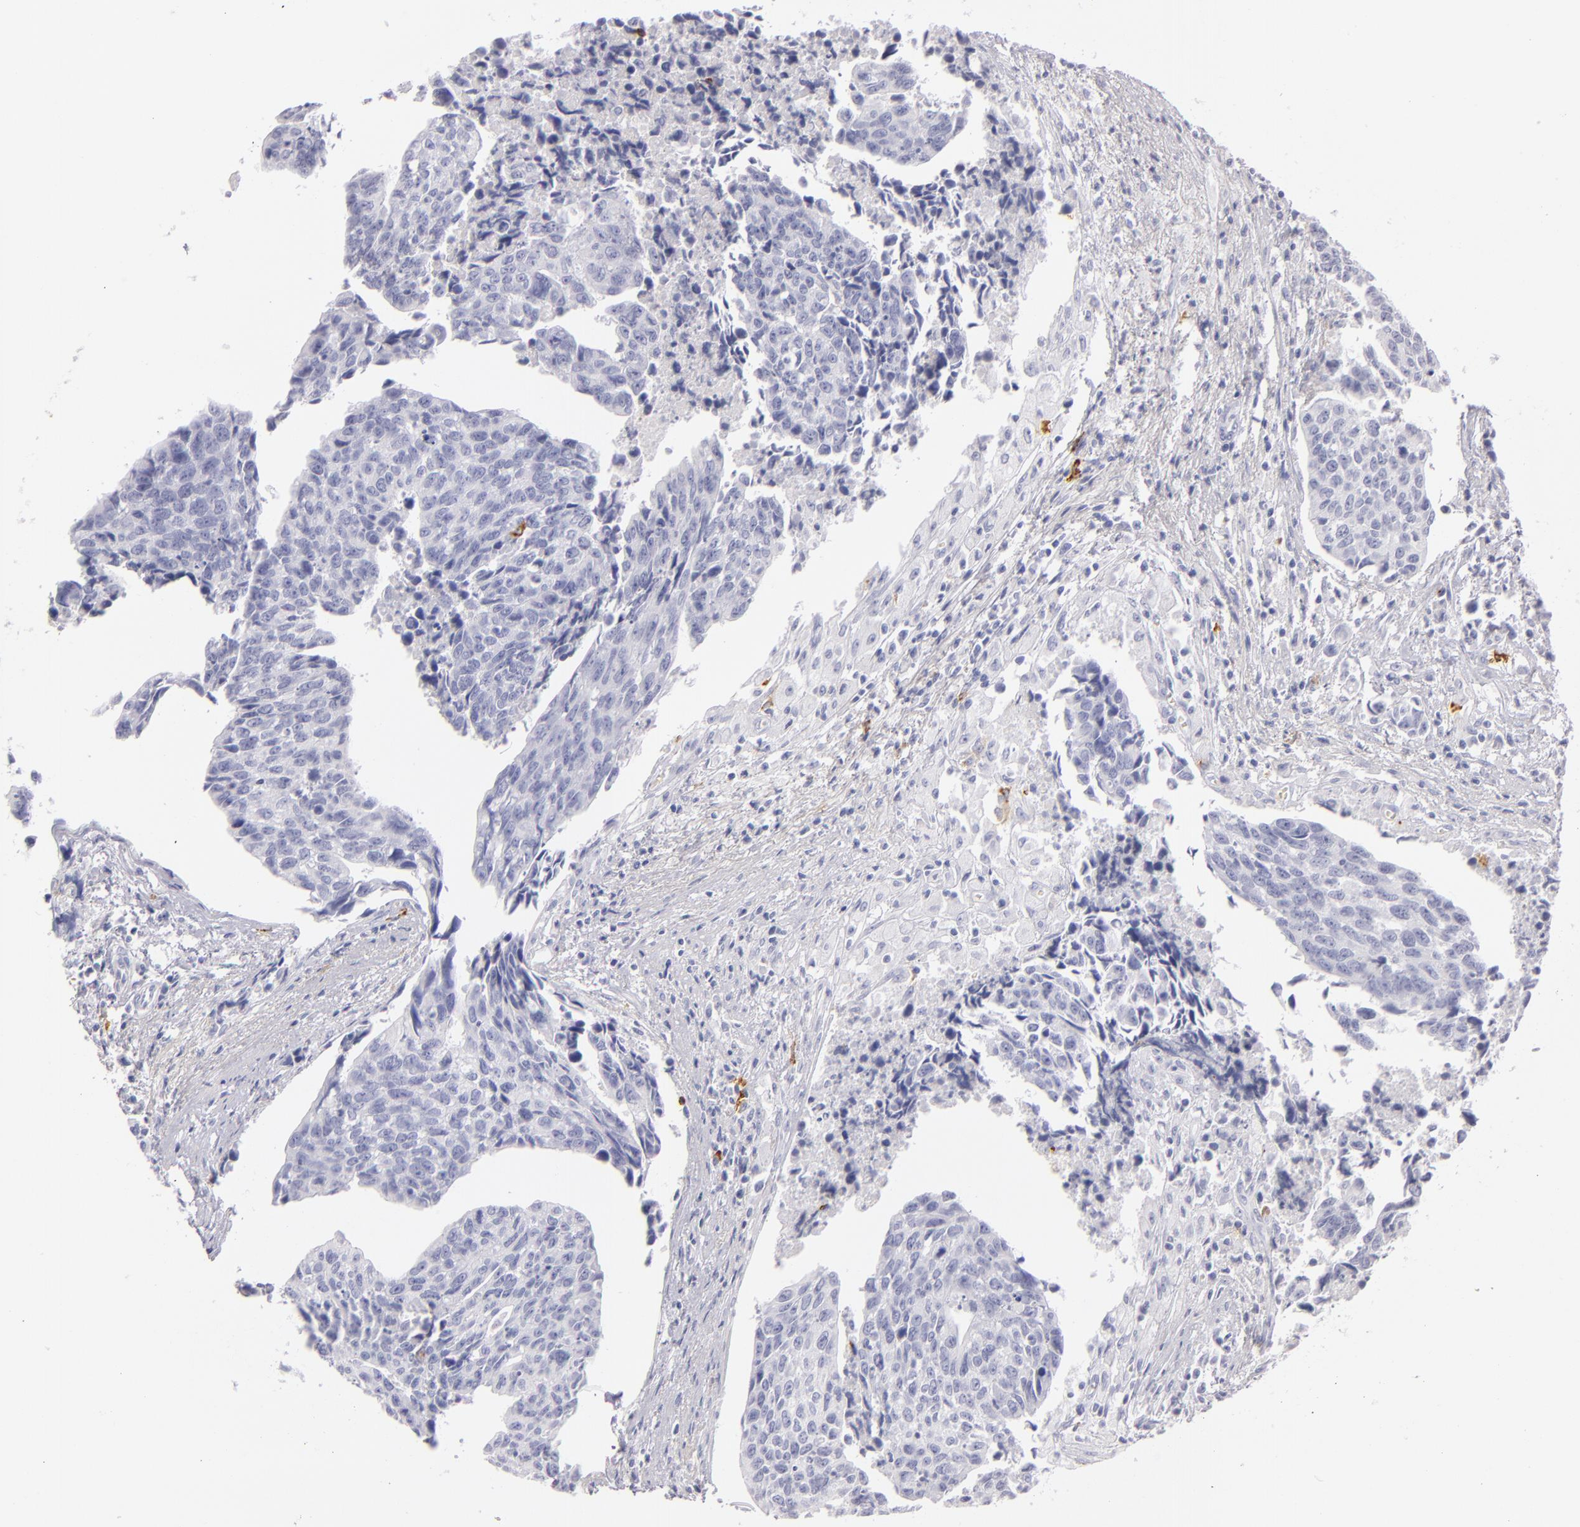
{"staining": {"intensity": "negative", "quantity": "none", "location": "none"}, "tissue": "urothelial cancer", "cell_type": "Tumor cells", "image_type": "cancer", "snomed": [{"axis": "morphology", "description": "Urothelial carcinoma, High grade"}, {"axis": "topography", "description": "Urinary bladder"}], "caption": "High magnification brightfield microscopy of urothelial cancer stained with DAB (brown) and counterstained with hematoxylin (blue): tumor cells show no significant expression.", "gene": "CD207", "patient": {"sex": "male", "age": 81}}